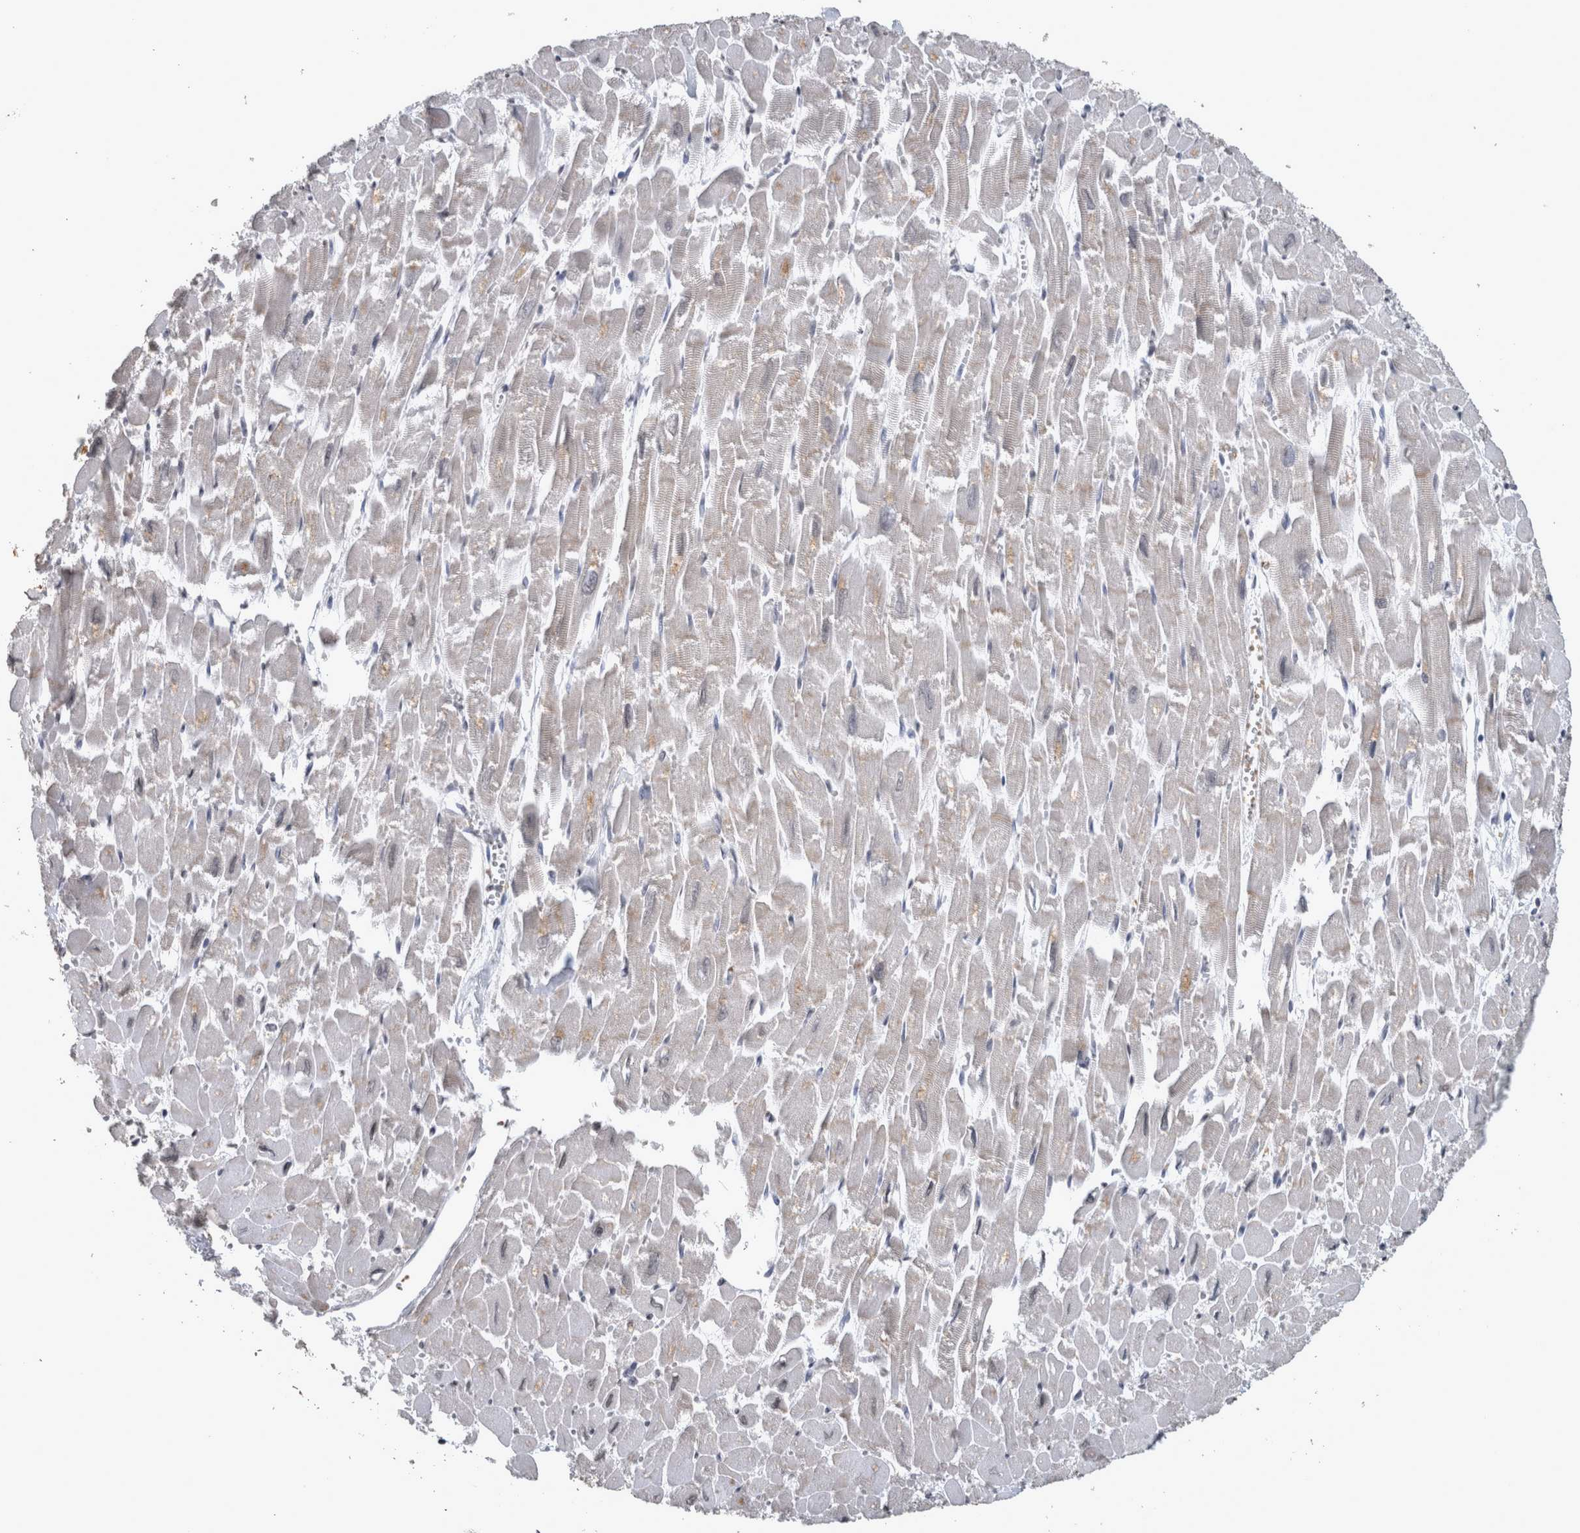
{"staining": {"intensity": "moderate", "quantity": "<25%", "location": "cytoplasmic/membranous"}, "tissue": "heart muscle", "cell_type": "Cardiomyocytes", "image_type": "normal", "snomed": [{"axis": "morphology", "description": "Normal tissue, NOS"}, {"axis": "topography", "description": "Heart"}], "caption": "A histopathology image of human heart muscle stained for a protein demonstrates moderate cytoplasmic/membranous brown staining in cardiomyocytes. (Stains: DAB (3,3'-diaminobenzidine) in brown, nuclei in blue, Microscopy: brightfield microscopy at high magnification).", "gene": "WNT7A", "patient": {"sex": "male", "age": 54}}